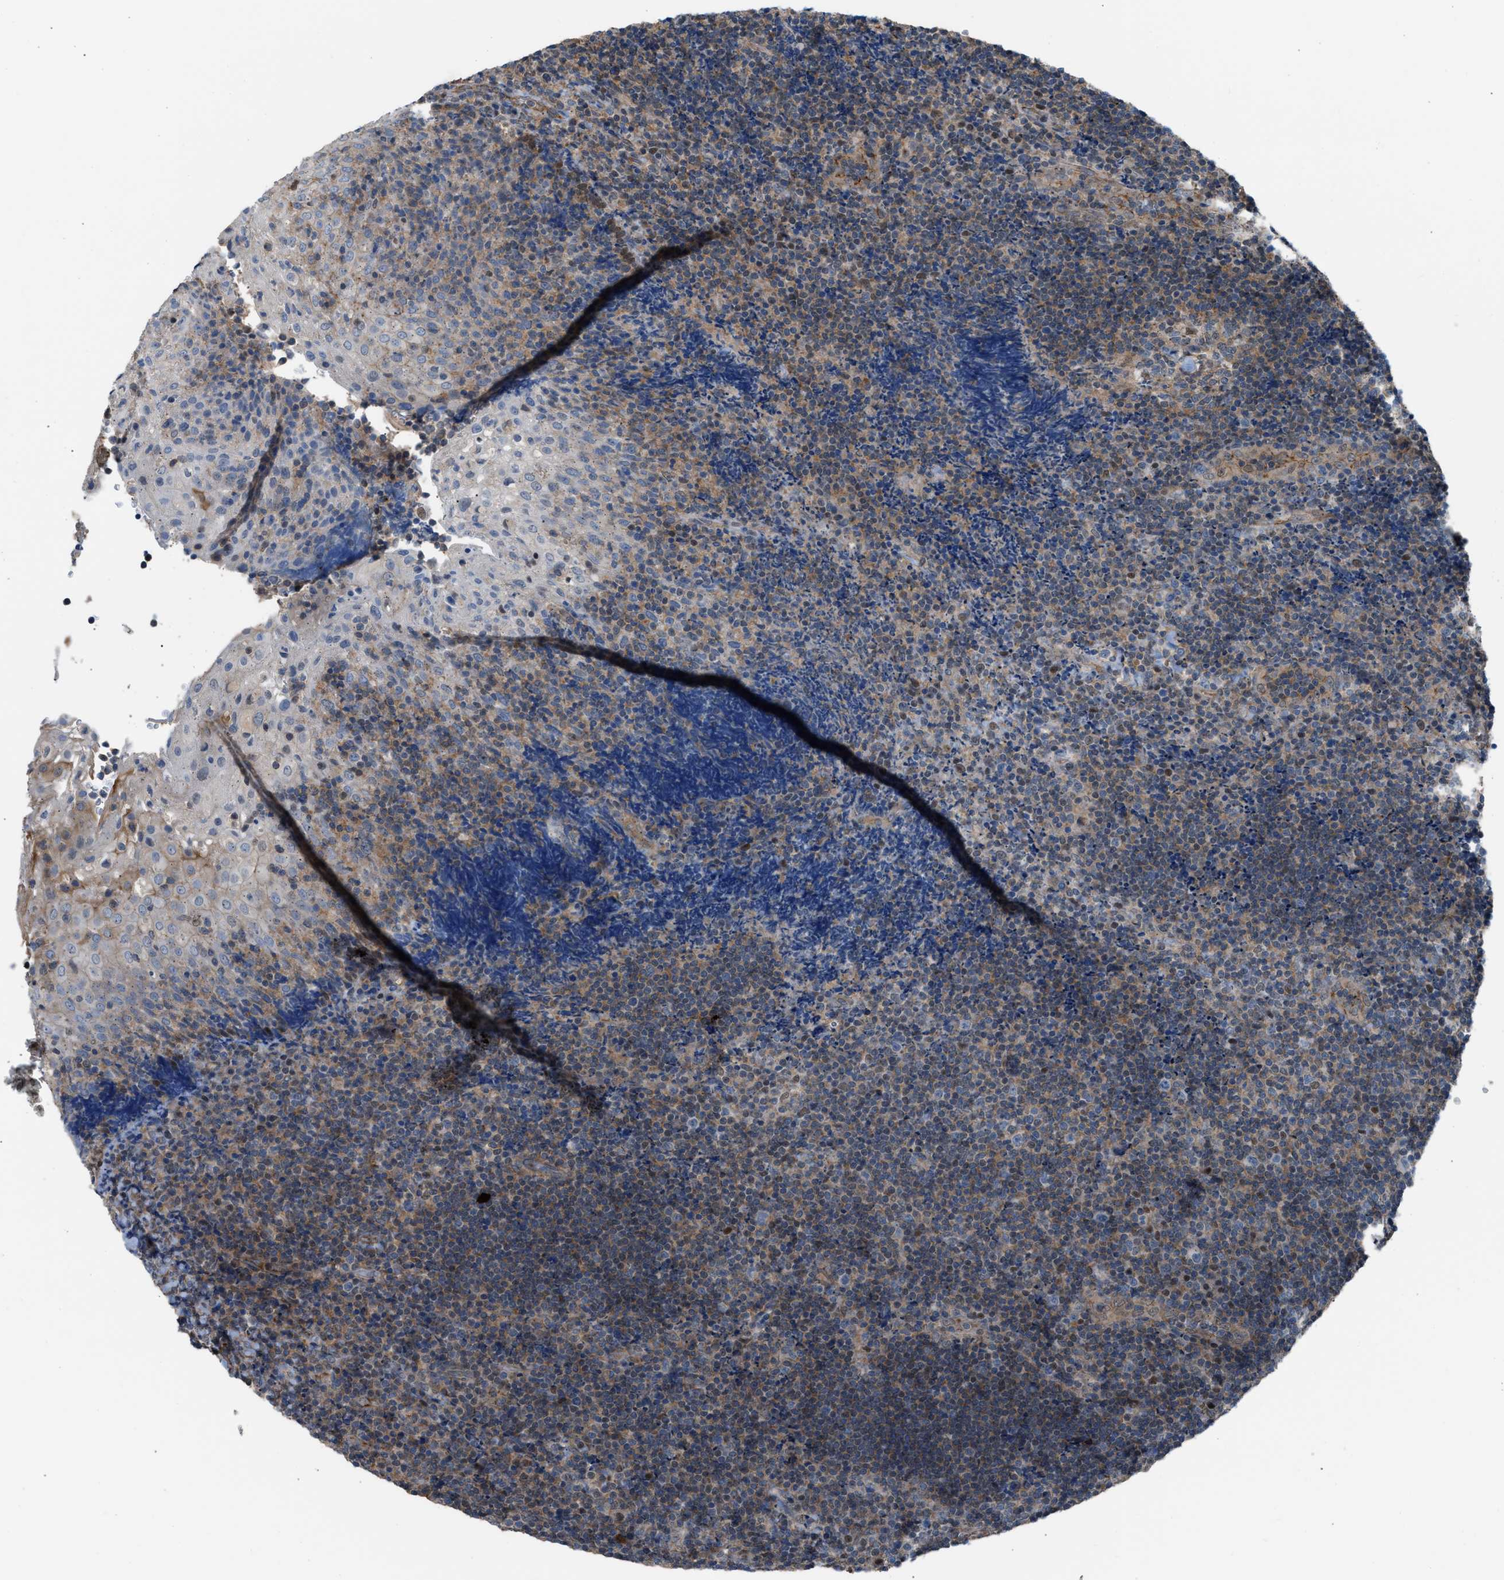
{"staining": {"intensity": "moderate", "quantity": "25%-75%", "location": "cytoplasmic/membranous,nuclear"}, "tissue": "lymphoma", "cell_type": "Tumor cells", "image_type": "cancer", "snomed": [{"axis": "morphology", "description": "Malignant lymphoma, non-Hodgkin's type, High grade"}, {"axis": "topography", "description": "Tonsil"}], "caption": "Immunohistochemistry (IHC) (DAB (3,3'-diaminobenzidine)) staining of human malignant lymphoma, non-Hodgkin's type (high-grade) shows moderate cytoplasmic/membranous and nuclear protein positivity in about 25%-75% of tumor cells.", "gene": "CRTC1", "patient": {"sex": "female", "age": 36}}